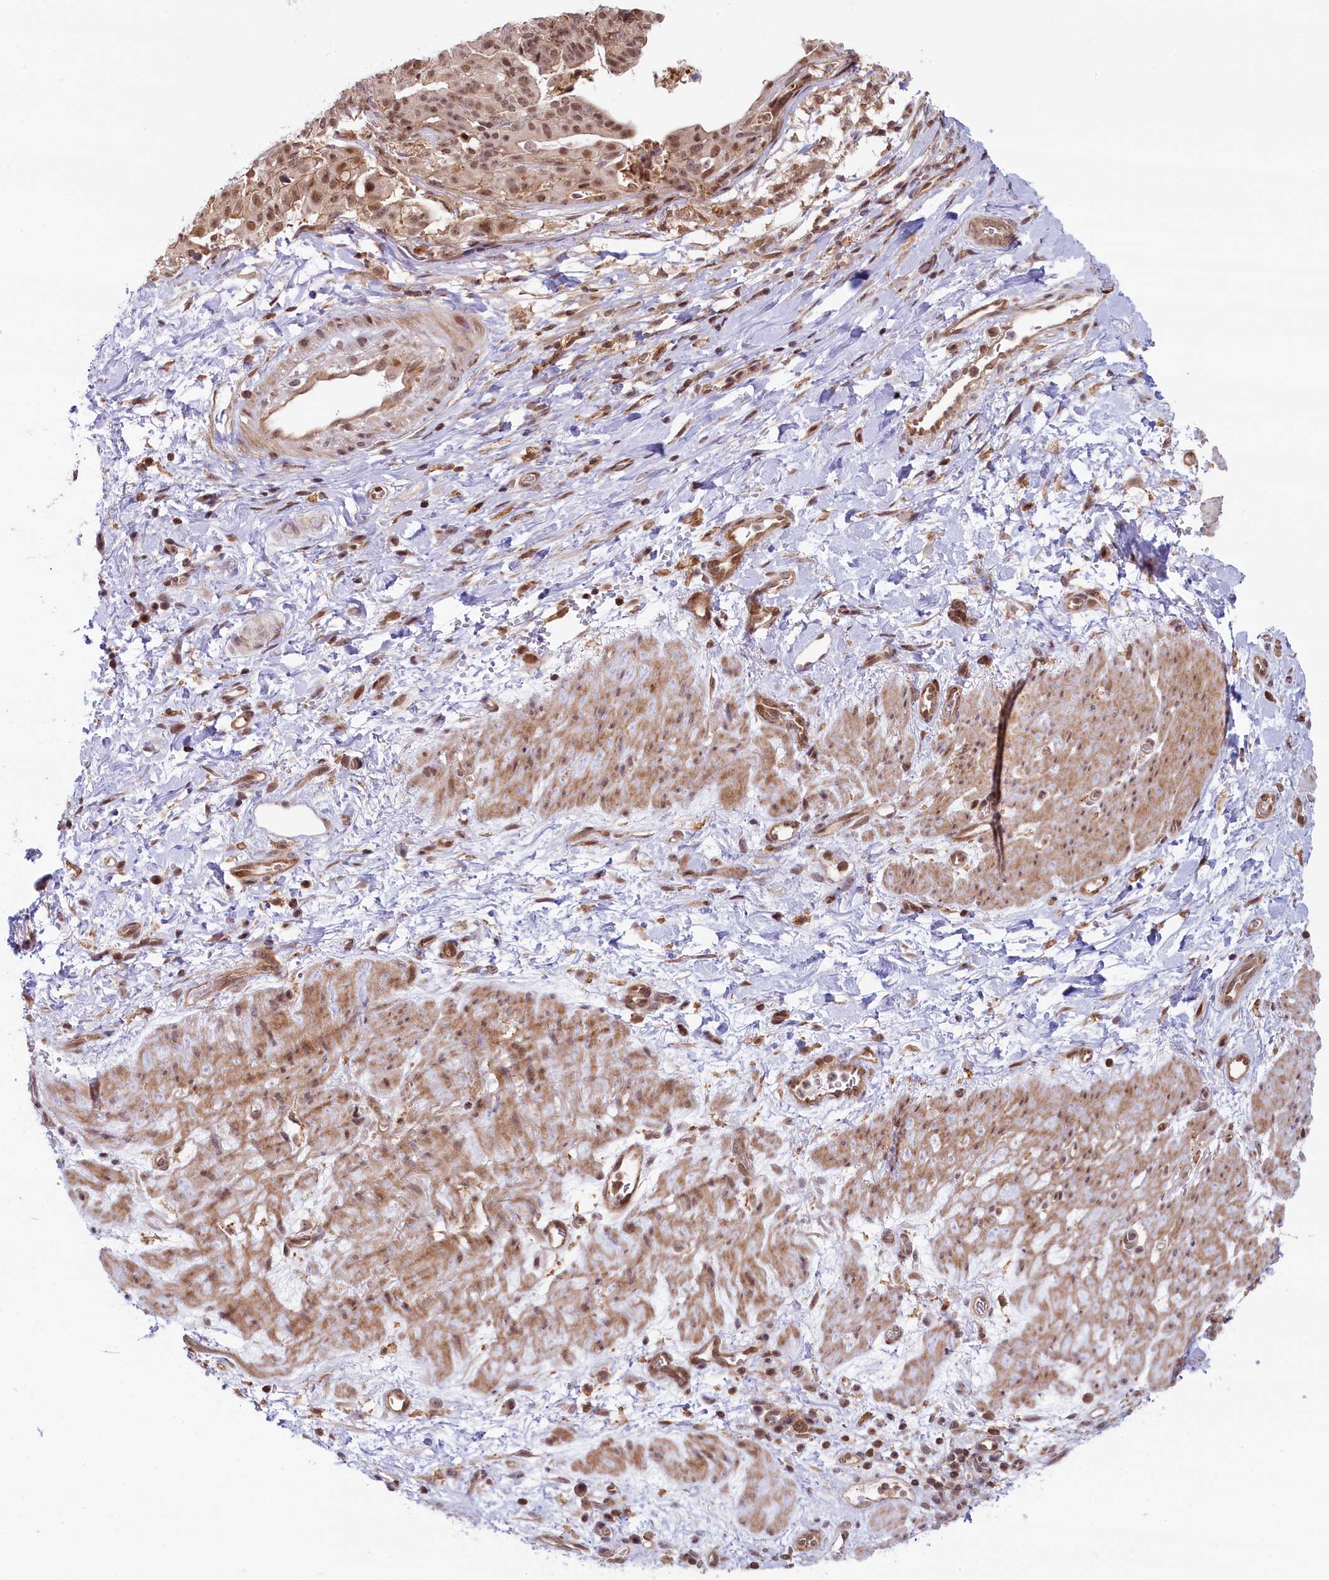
{"staining": {"intensity": "moderate", "quantity": ">75%", "location": "nuclear"}, "tissue": "stomach cancer", "cell_type": "Tumor cells", "image_type": "cancer", "snomed": [{"axis": "morphology", "description": "Adenocarcinoma, NOS"}, {"axis": "topography", "description": "Stomach"}], "caption": "Adenocarcinoma (stomach) tissue reveals moderate nuclear staining in approximately >75% of tumor cells", "gene": "FCHO1", "patient": {"sex": "male", "age": 48}}